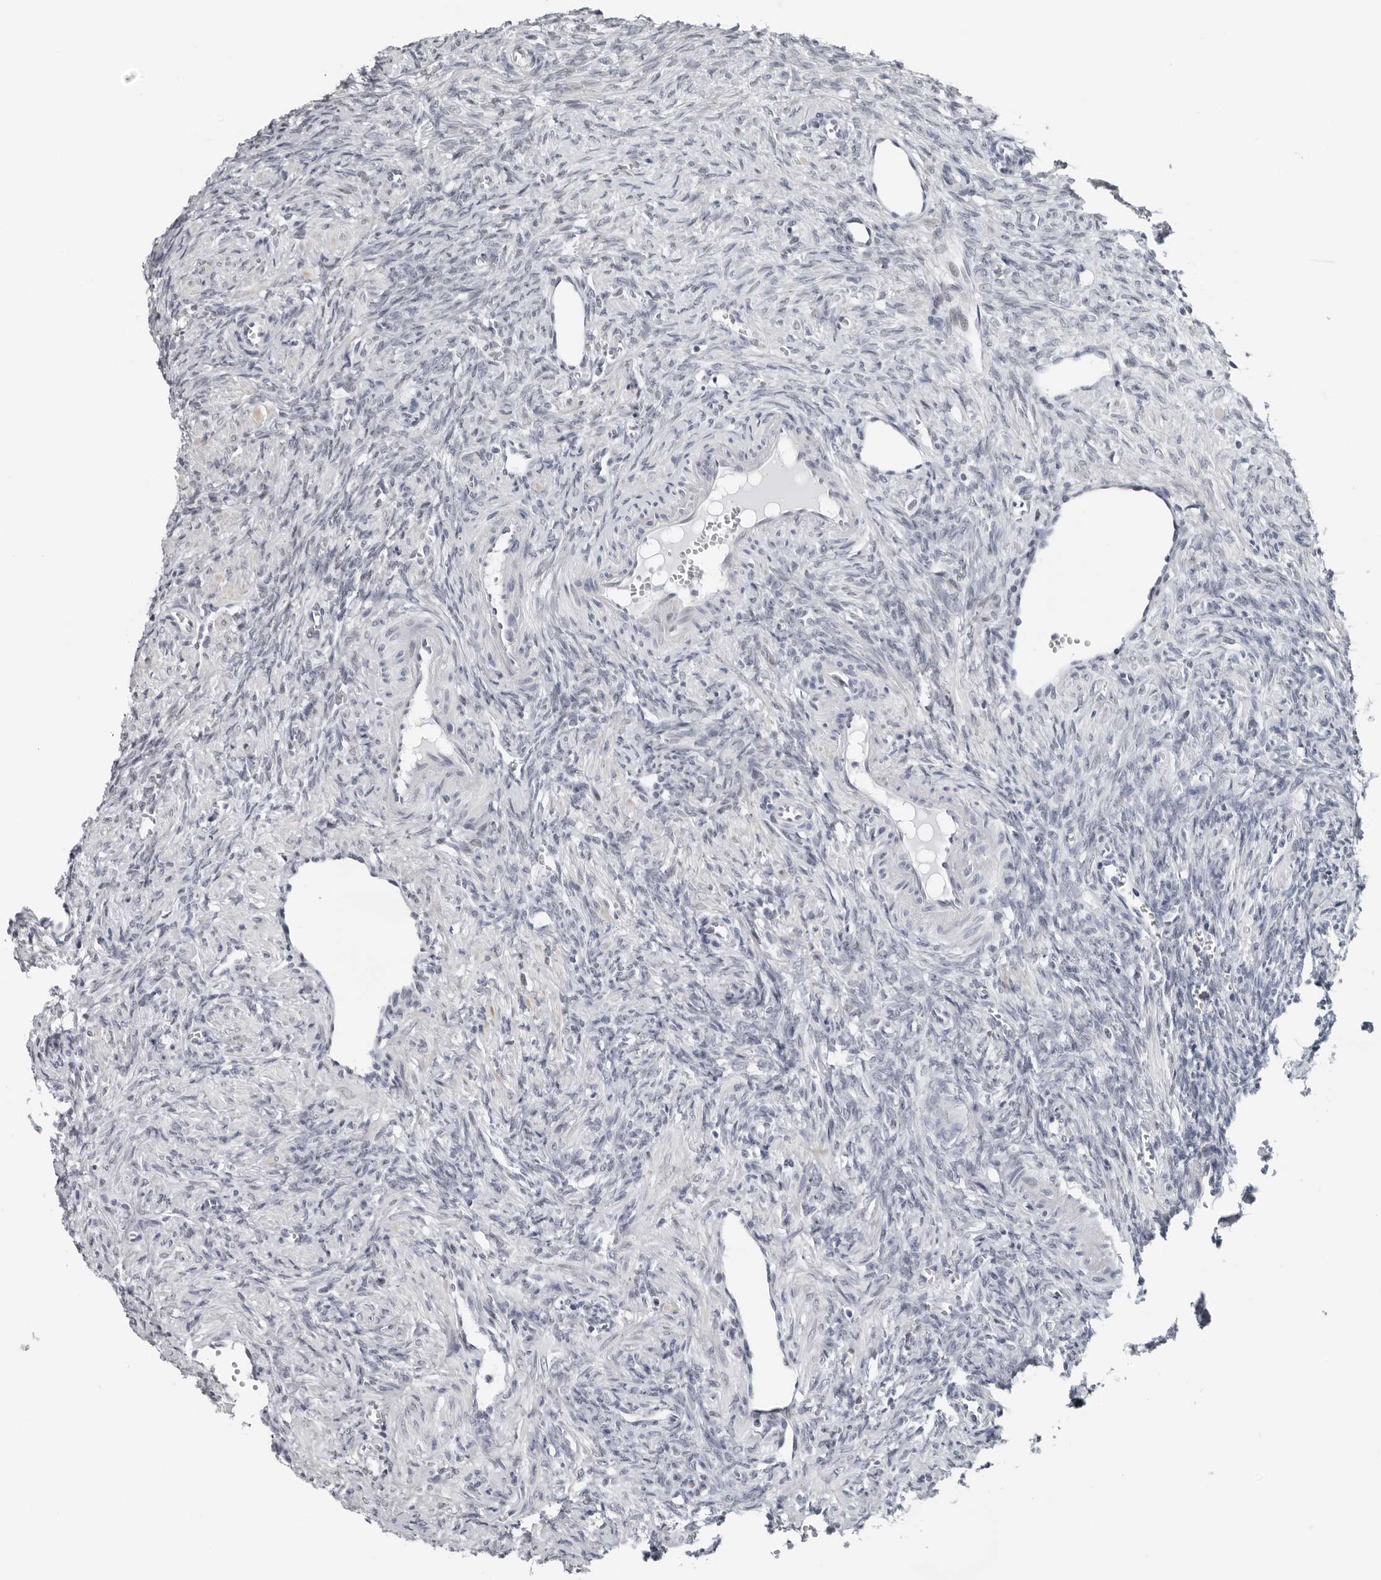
{"staining": {"intensity": "negative", "quantity": "none", "location": "none"}, "tissue": "ovary", "cell_type": "Follicle cells", "image_type": "normal", "snomed": [{"axis": "morphology", "description": "Normal tissue, NOS"}, {"axis": "topography", "description": "Ovary"}], "caption": "The immunohistochemistry (IHC) photomicrograph has no significant expression in follicle cells of ovary. (Immunohistochemistry (ihc), brightfield microscopy, high magnification).", "gene": "PPP1R42", "patient": {"sex": "female", "age": 41}}